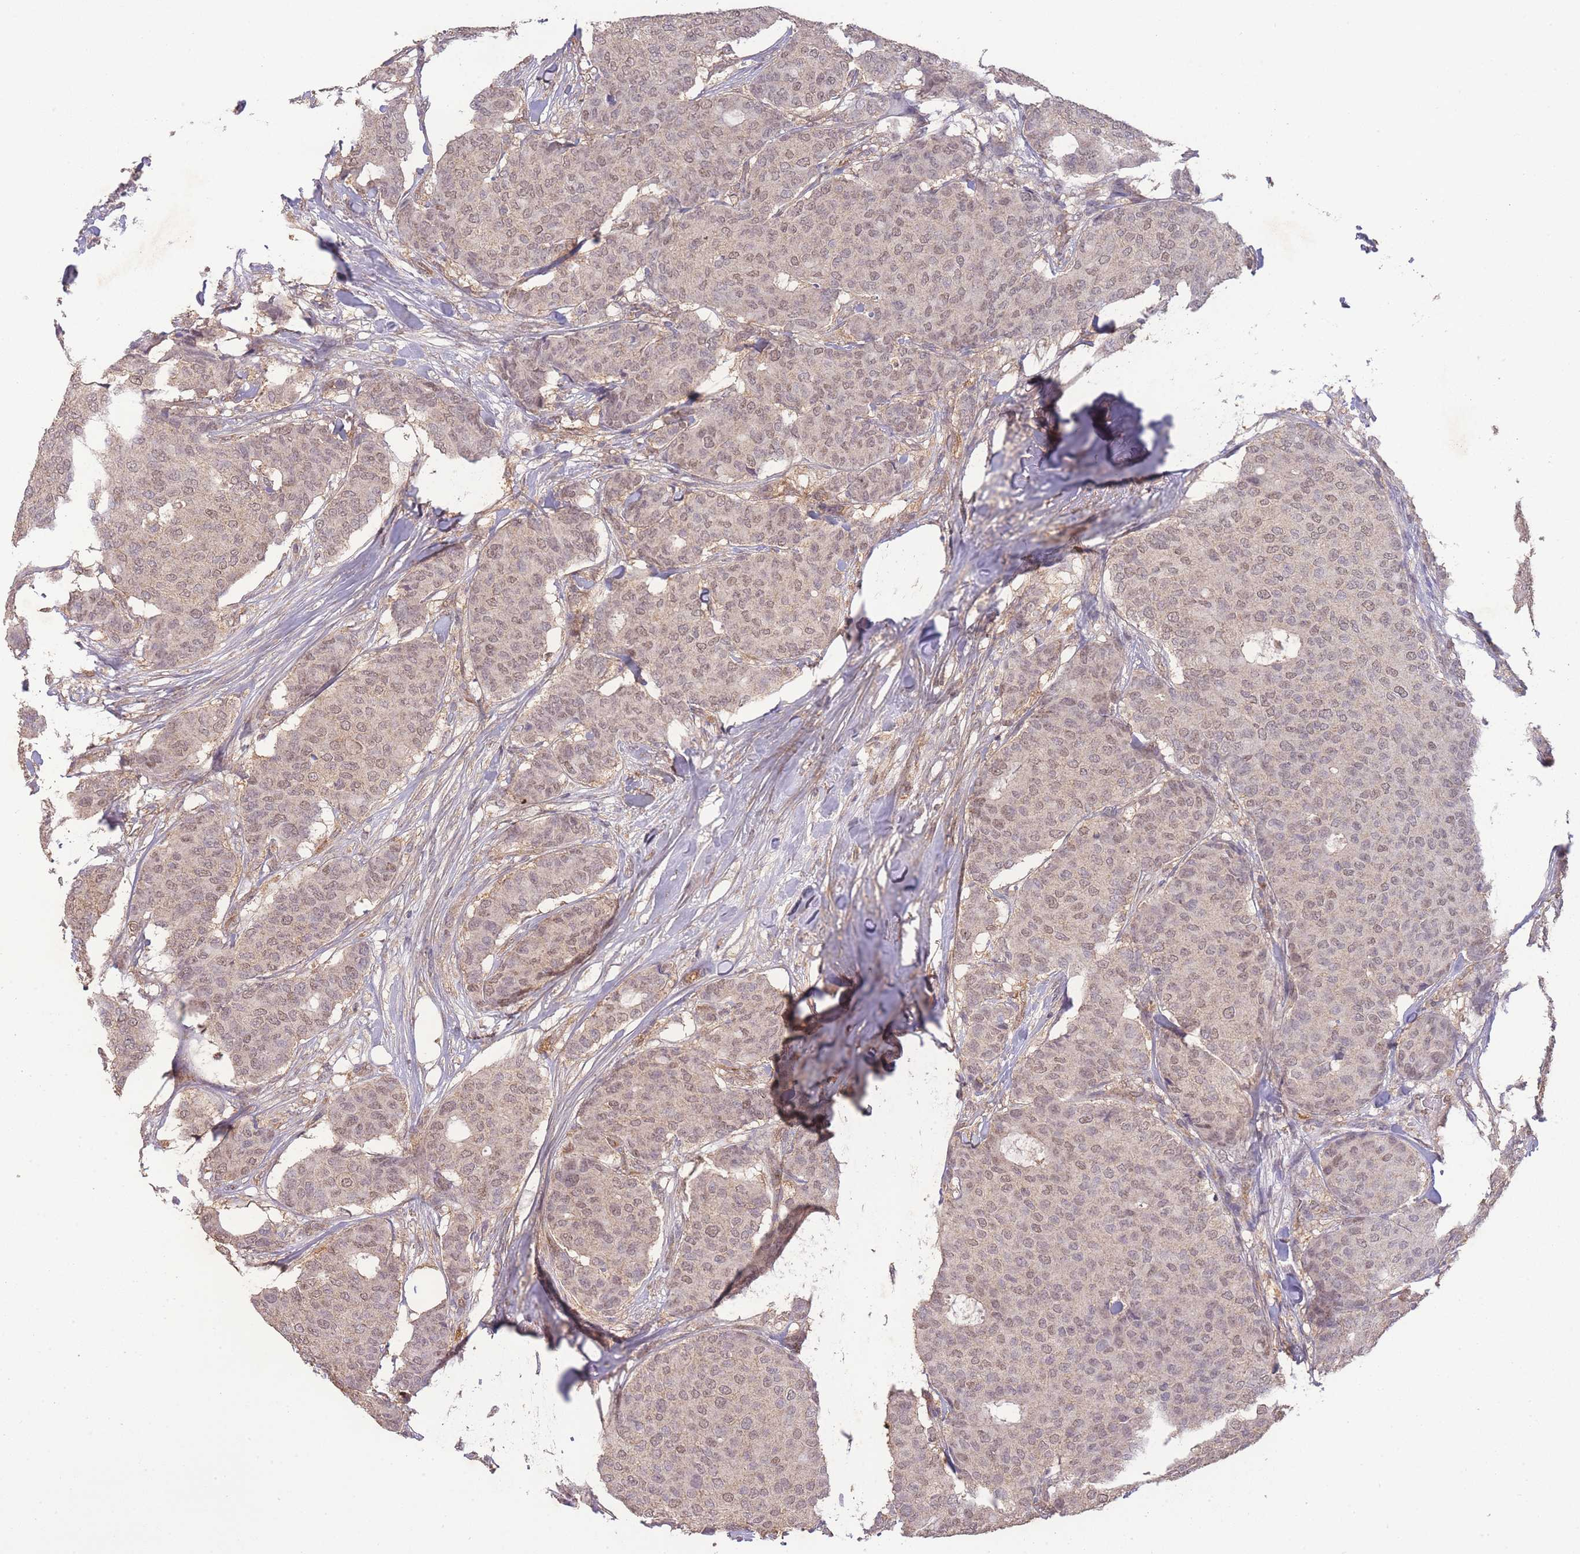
{"staining": {"intensity": "weak", "quantity": ">75%", "location": "nuclear"}, "tissue": "breast cancer", "cell_type": "Tumor cells", "image_type": "cancer", "snomed": [{"axis": "morphology", "description": "Duct carcinoma"}, {"axis": "topography", "description": "Breast"}], "caption": "Brown immunohistochemical staining in human breast invasive ductal carcinoma shows weak nuclear staining in approximately >75% of tumor cells. (Brightfield microscopy of DAB IHC at high magnification).", "gene": "RNF144B", "patient": {"sex": "female", "age": 75}}